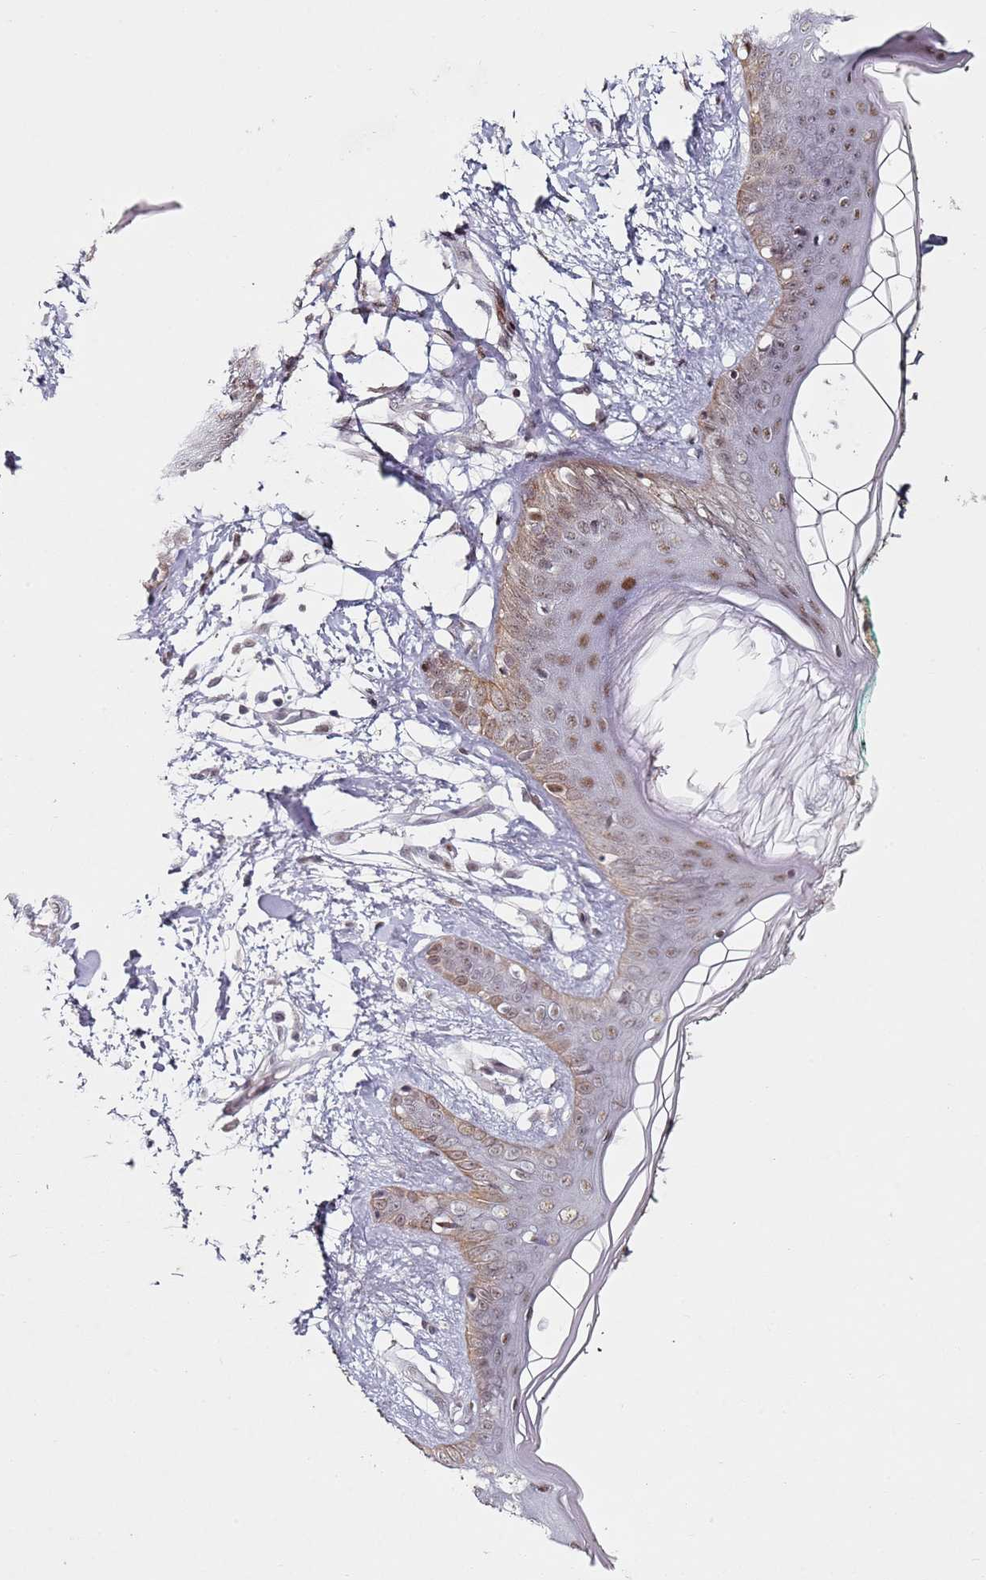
{"staining": {"intensity": "moderate", "quantity": ">75%", "location": "cytoplasmic/membranous"}, "tissue": "skin", "cell_type": "Fibroblasts", "image_type": "normal", "snomed": [{"axis": "morphology", "description": "Normal tissue, NOS"}, {"axis": "topography", "description": "Skin"}], "caption": "A histopathology image of skin stained for a protein shows moderate cytoplasmic/membranous brown staining in fibroblasts.", "gene": "ATF6B", "patient": {"sex": "female", "age": 34}}